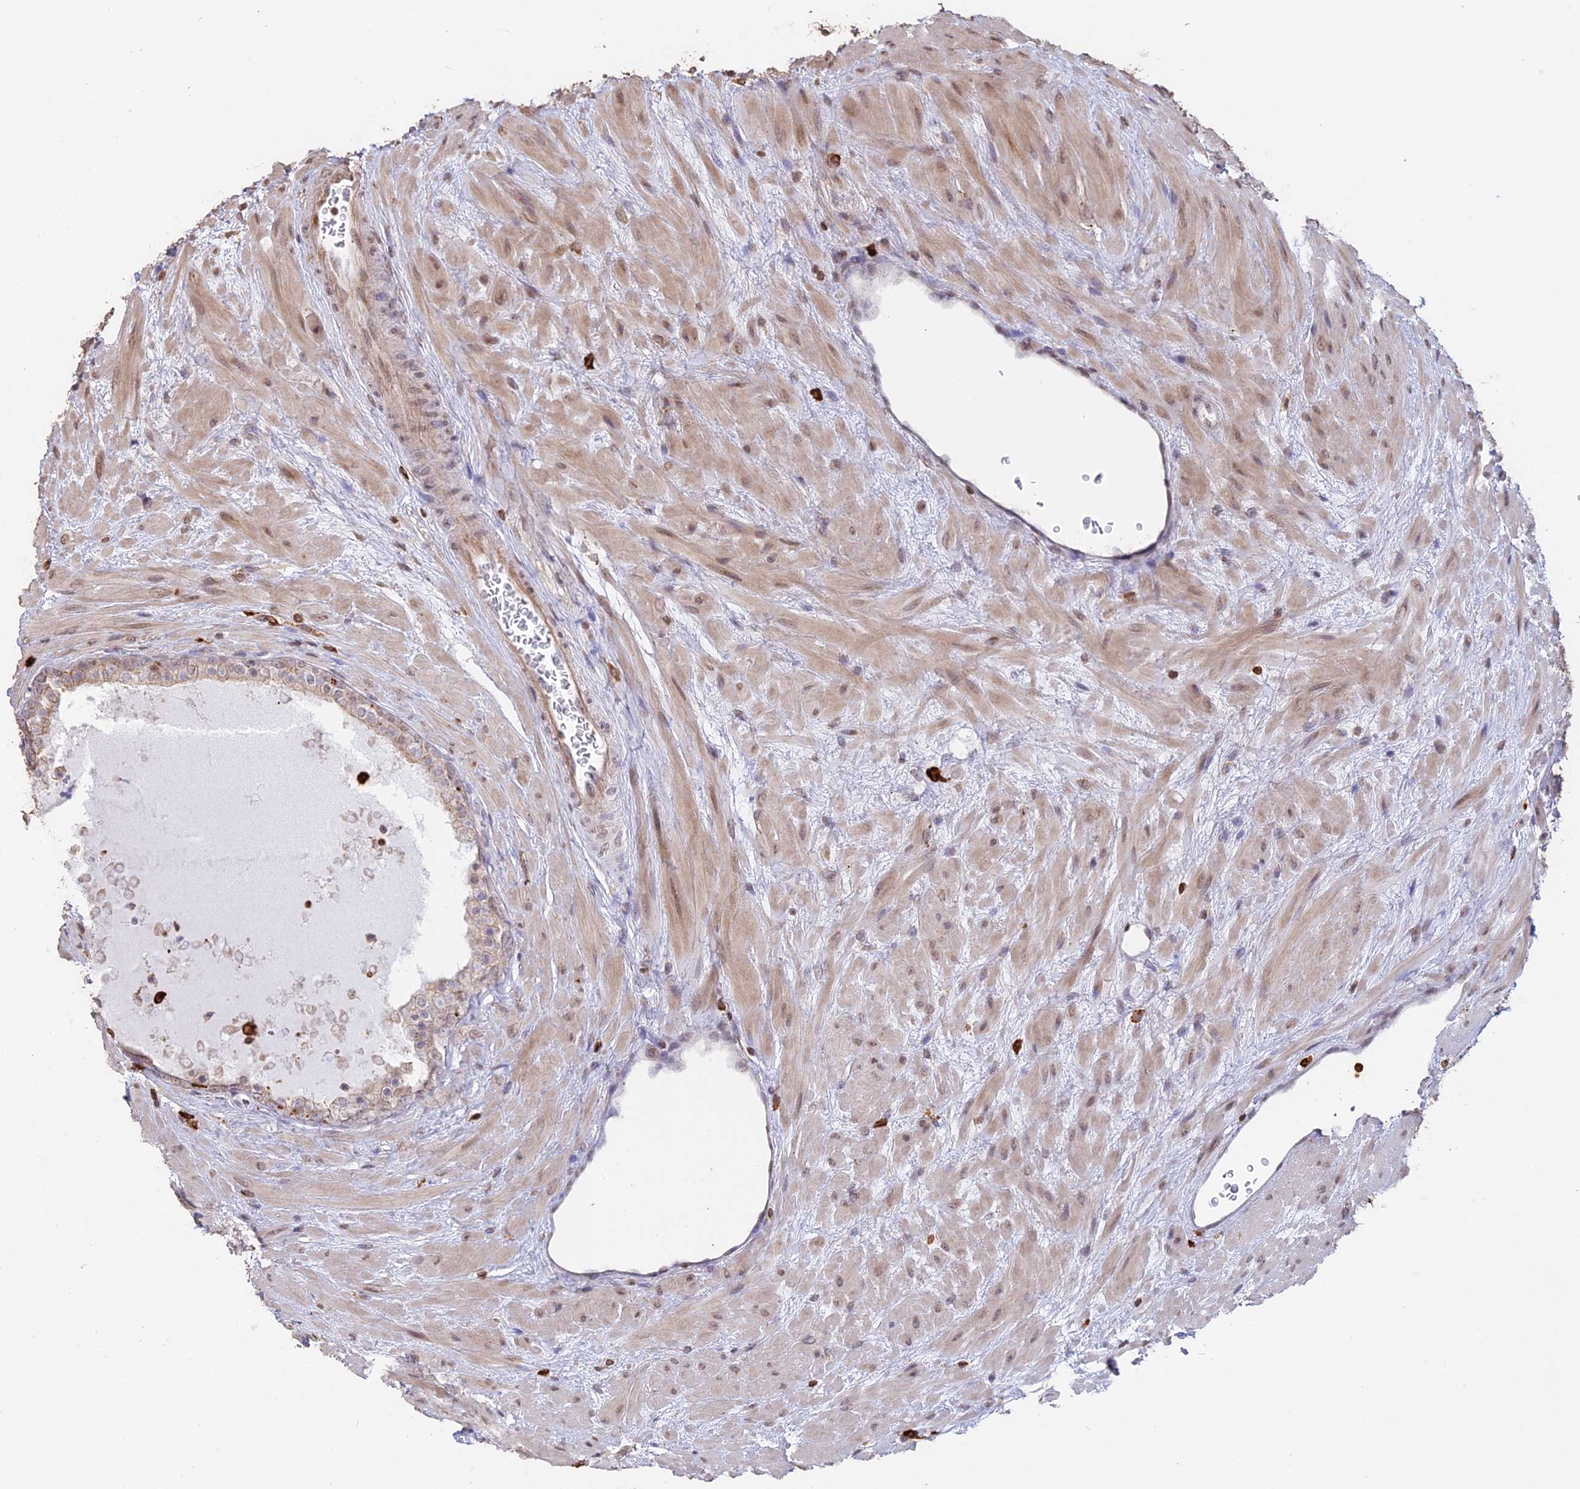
{"staining": {"intensity": "weak", "quantity": "<25%", "location": "cytoplasmic/membranous"}, "tissue": "prostate cancer", "cell_type": "Tumor cells", "image_type": "cancer", "snomed": [{"axis": "morphology", "description": "Adenocarcinoma, High grade"}, {"axis": "topography", "description": "Prostate"}], "caption": "An image of prostate cancer (high-grade adenocarcinoma) stained for a protein reveals no brown staining in tumor cells.", "gene": "APOBR", "patient": {"sex": "male", "age": 56}}